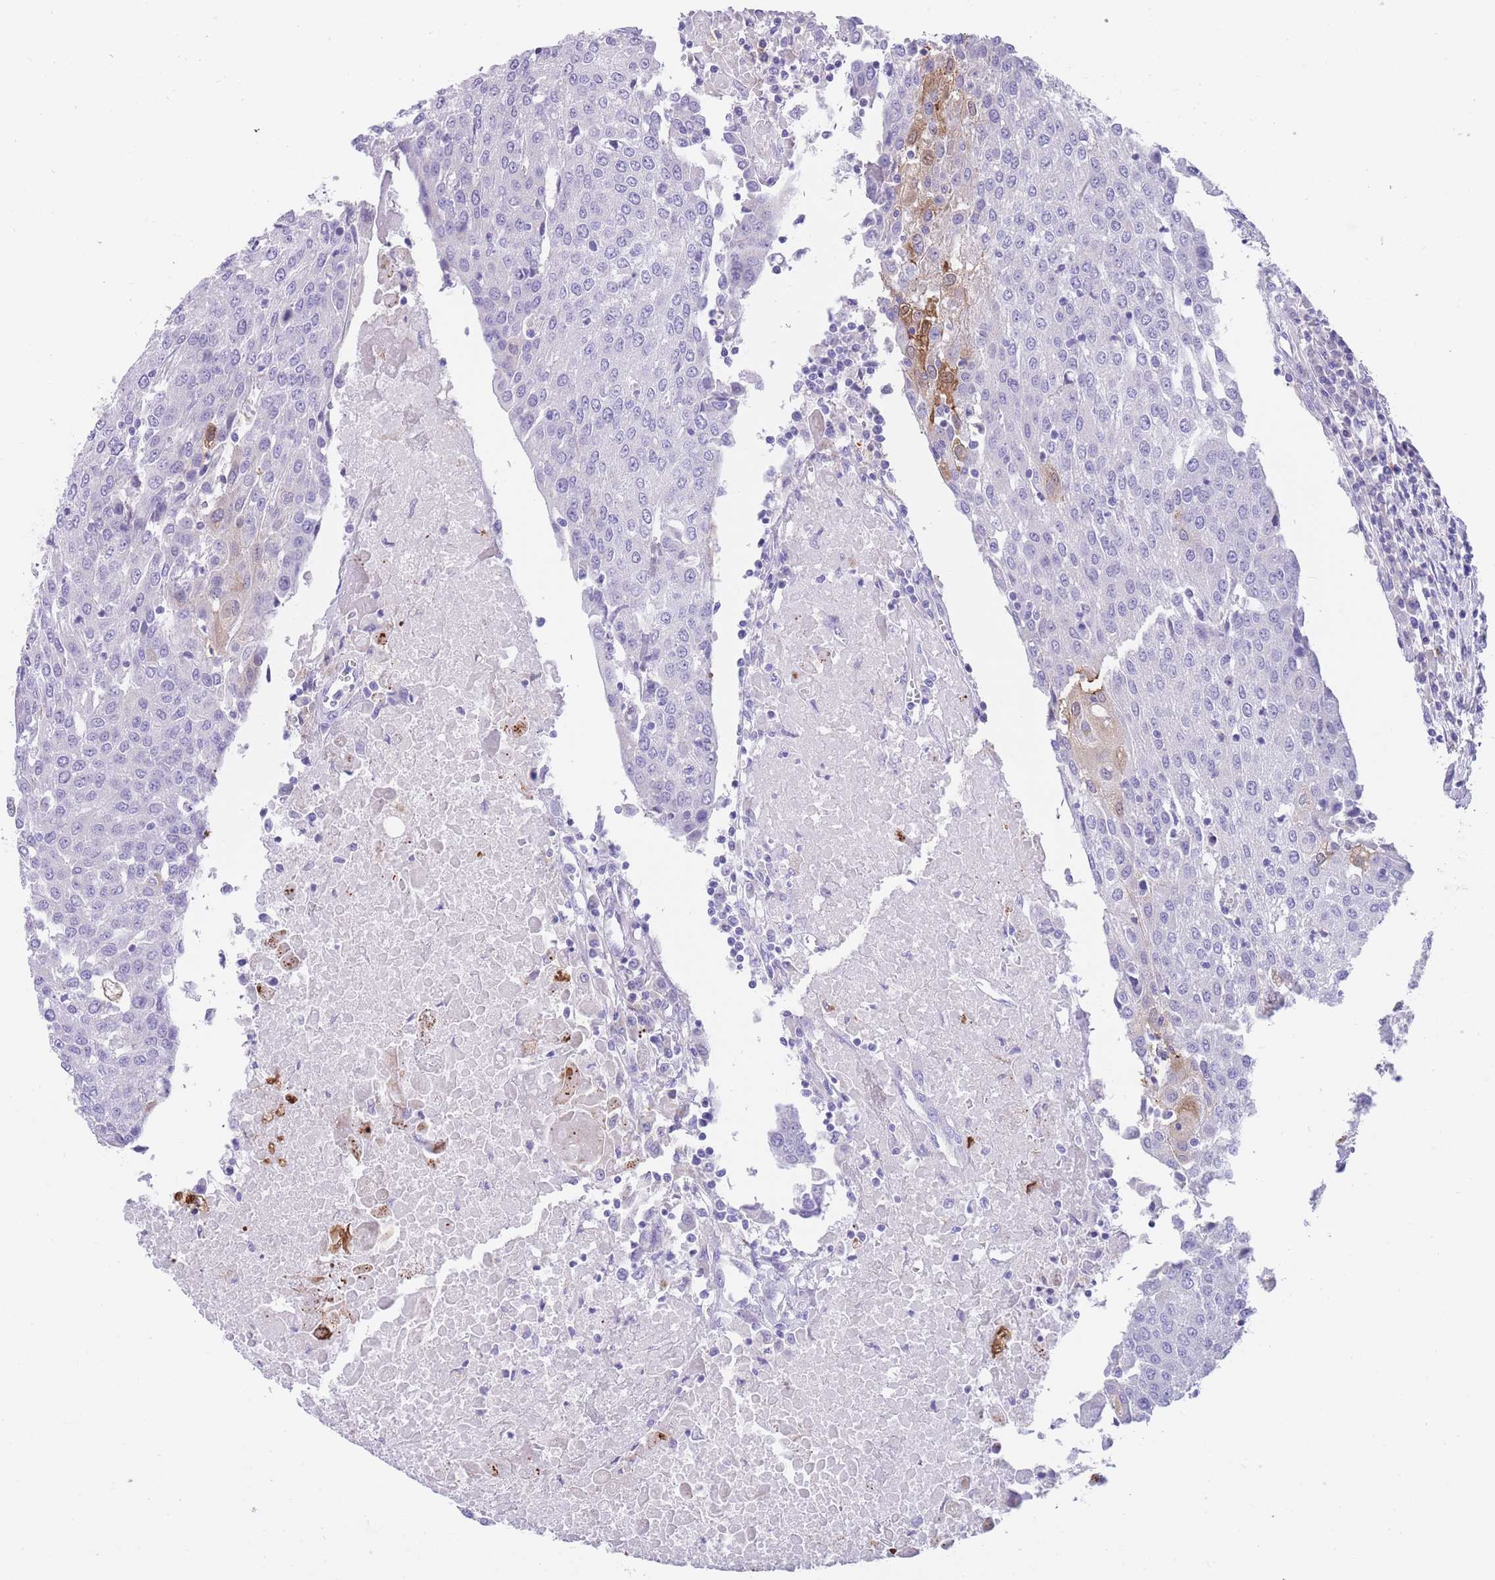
{"staining": {"intensity": "negative", "quantity": "none", "location": "none"}, "tissue": "urothelial cancer", "cell_type": "Tumor cells", "image_type": "cancer", "snomed": [{"axis": "morphology", "description": "Urothelial carcinoma, High grade"}, {"axis": "topography", "description": "Urinary bladder"}], "caption": "This is an immunohistochemistry histopathology image of human high-grade urothelial carcinoma. There is no expression in tumor cells.", "gene": "QTRT1", "patient": {"sex": "female", "age": 85}}